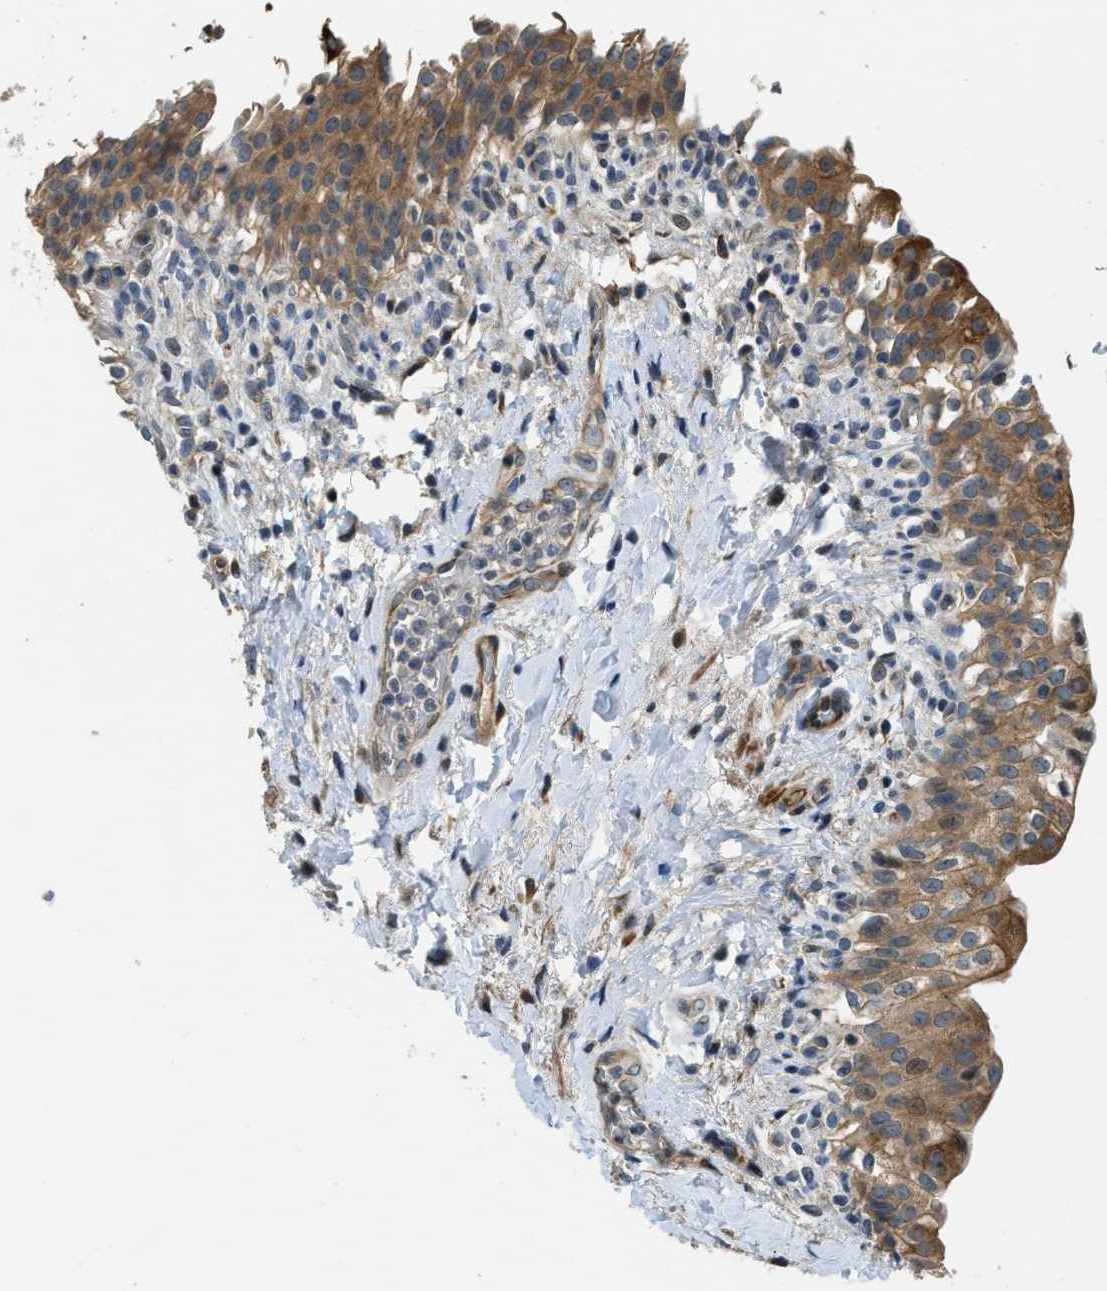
{"staining": {"intensity": "moderate", "quantity": ">75%", "location": "cytoplasmic/membranous"}, "tissue": "urinary bladder", "cell_type": "Urothelial cells", "image_type": "normal", "snomed": [{"axis": "morphology", "description": "Normal tissue, NOS"}, {"axis": "topography", "description": "Urinary bladder"}], "caption": "Immunohistochemical staining of benign urinary bladder shows >75% levels of moderate cytoplasmic/membranous protein staining in approximately >75% of urothelial cells.", "gene": "ALOX12", "patient": {"sex": "female", "age": 60}}